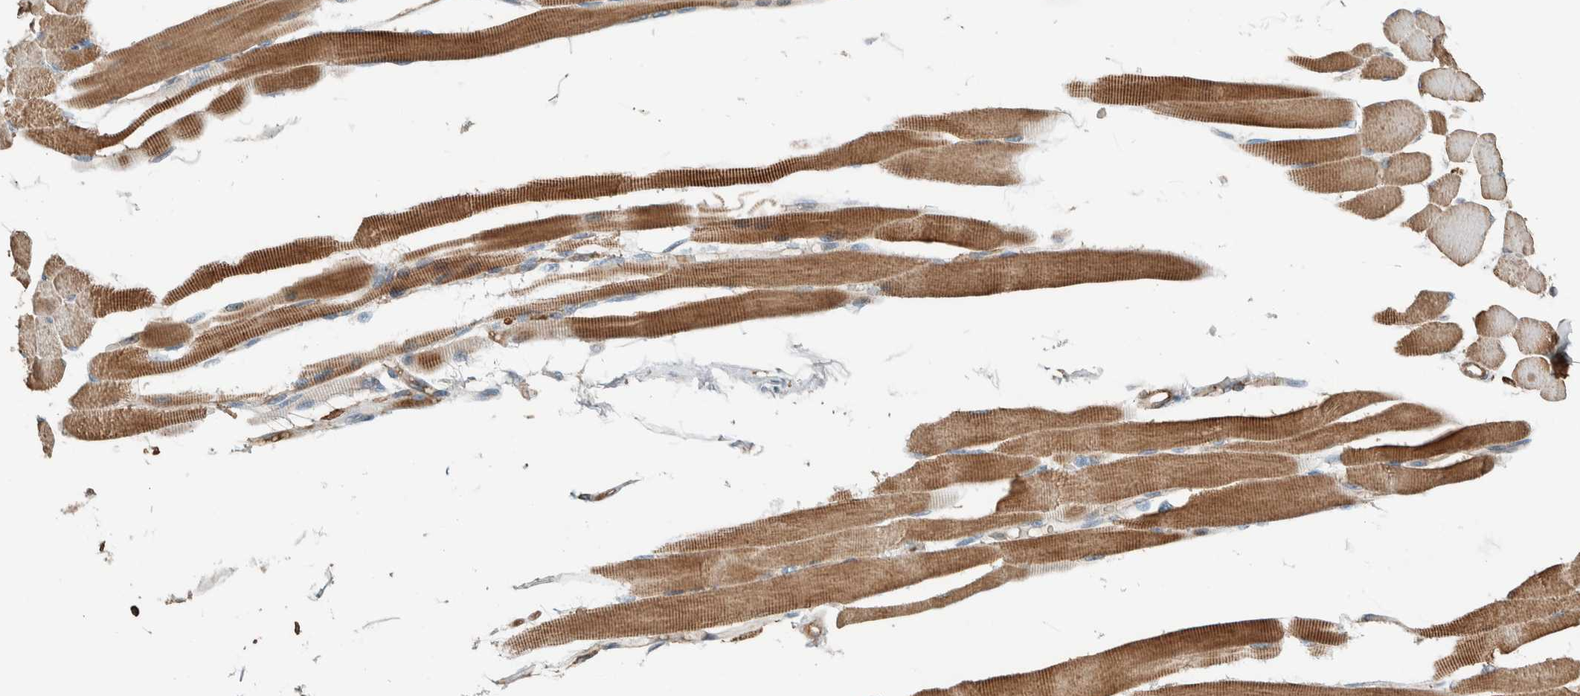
{"staining": {"intensity": "moderate", "quantity": ">75%", "location": "cytoplasmic/membranous"}, "tissue": "skeletal muscle", "cell_type": "Myocytes", "image_type": "normal", "snomed": [{"axis": "morphology", "description": "Normal tissue, NOS"}, {"axis": "topography", "description": "Skeletal muscle"}, {"axis": "topography", "description": "Peripheral nerve tissue"}], "caption": "An image of human skeletal muscle stained for a protein reveals moderate cytoplasmic/membranous brown staining in myocytes.", "gene": "CTBP2", "patient": {"sex": "female", "age": 84}}